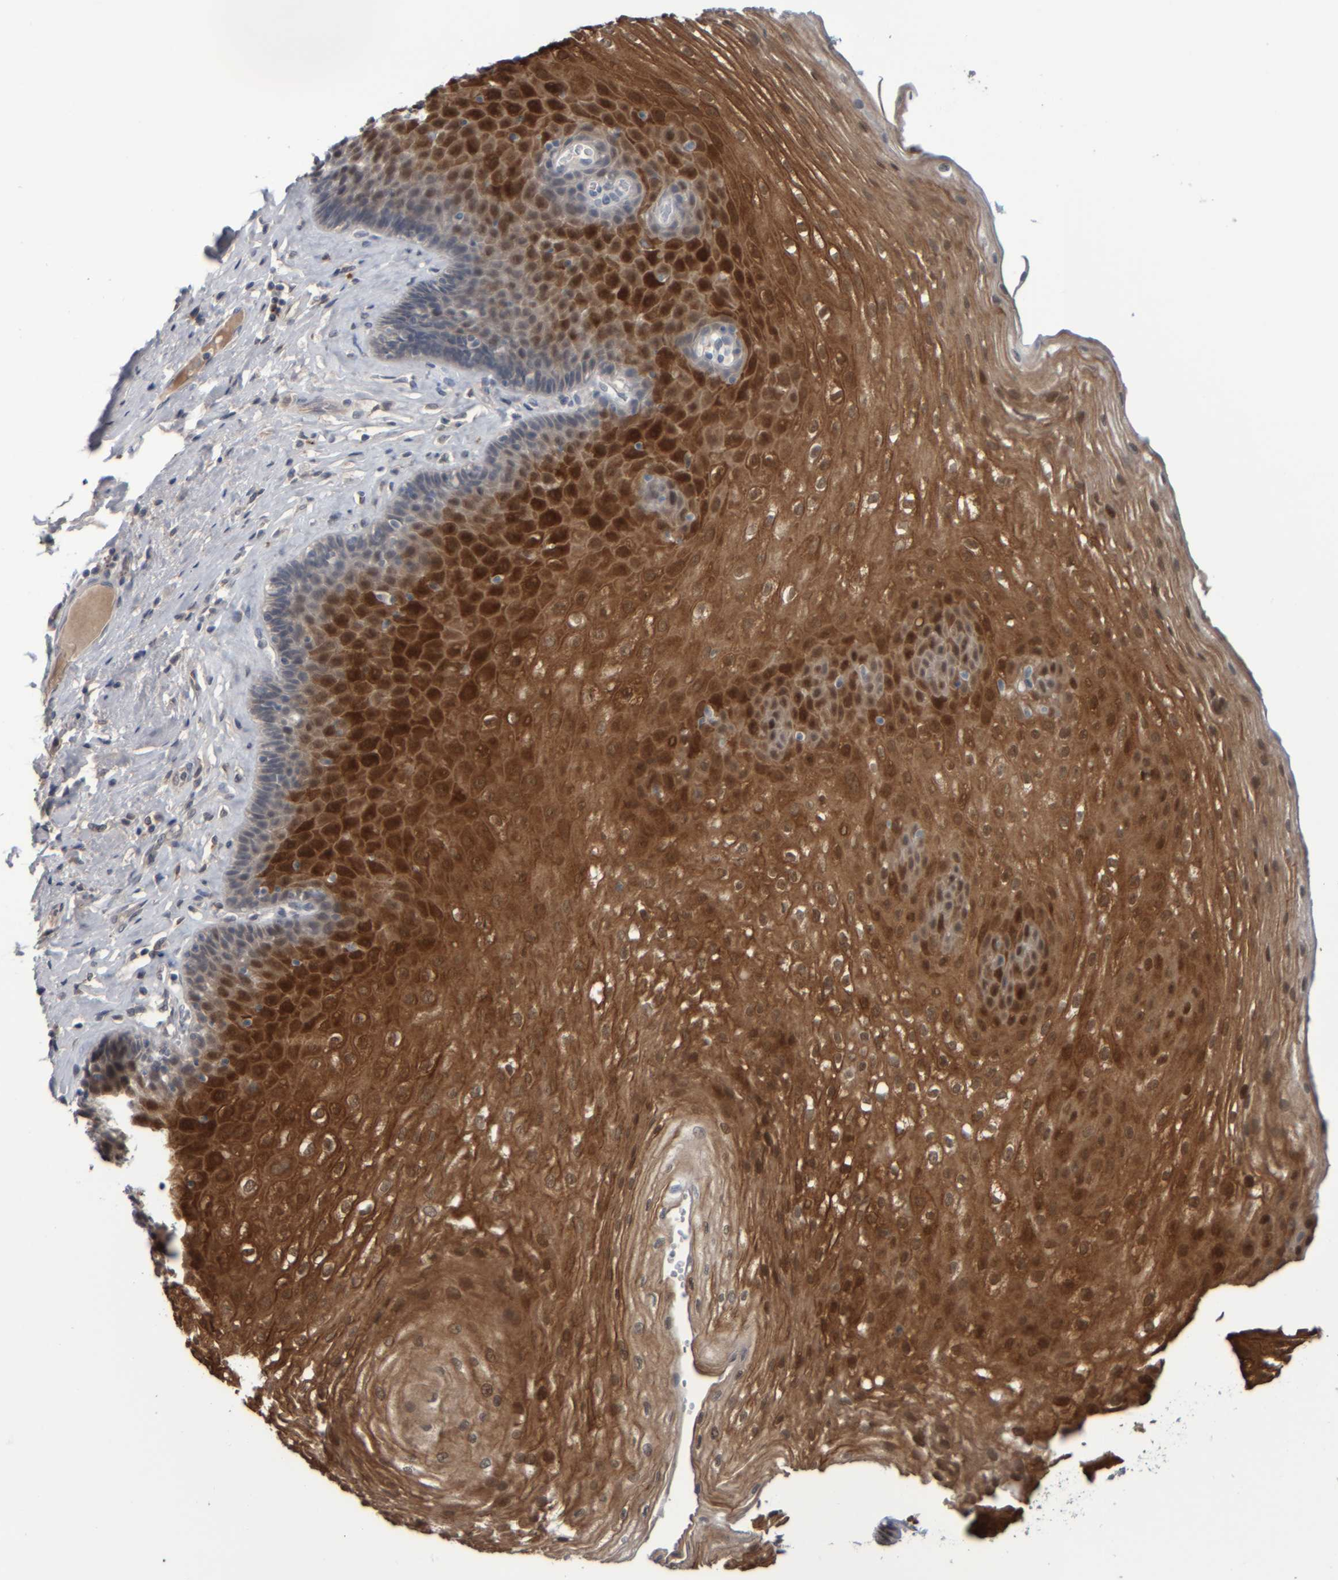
{"staining": {"intensity": "strong", "quantity": ">75%", "location": "cytoplasmic/membranous"}, "tissue": "esophagus", "cell_type": "Squamous epithelial cells", "image_type": "normal", "snomed": [{"axis": "morphology", "description": "Normal tissue, NOS"}, {"axis": "topography", "description": "Esophagus"}], "caption": "Normal esophagus shows strong cytoplasmic/membranous staining in about >75% of squamous epithelial cells Nuclei are stained in blue..", "gene": "COL14A1", "patient": {"sex": "female", "age": 66}}